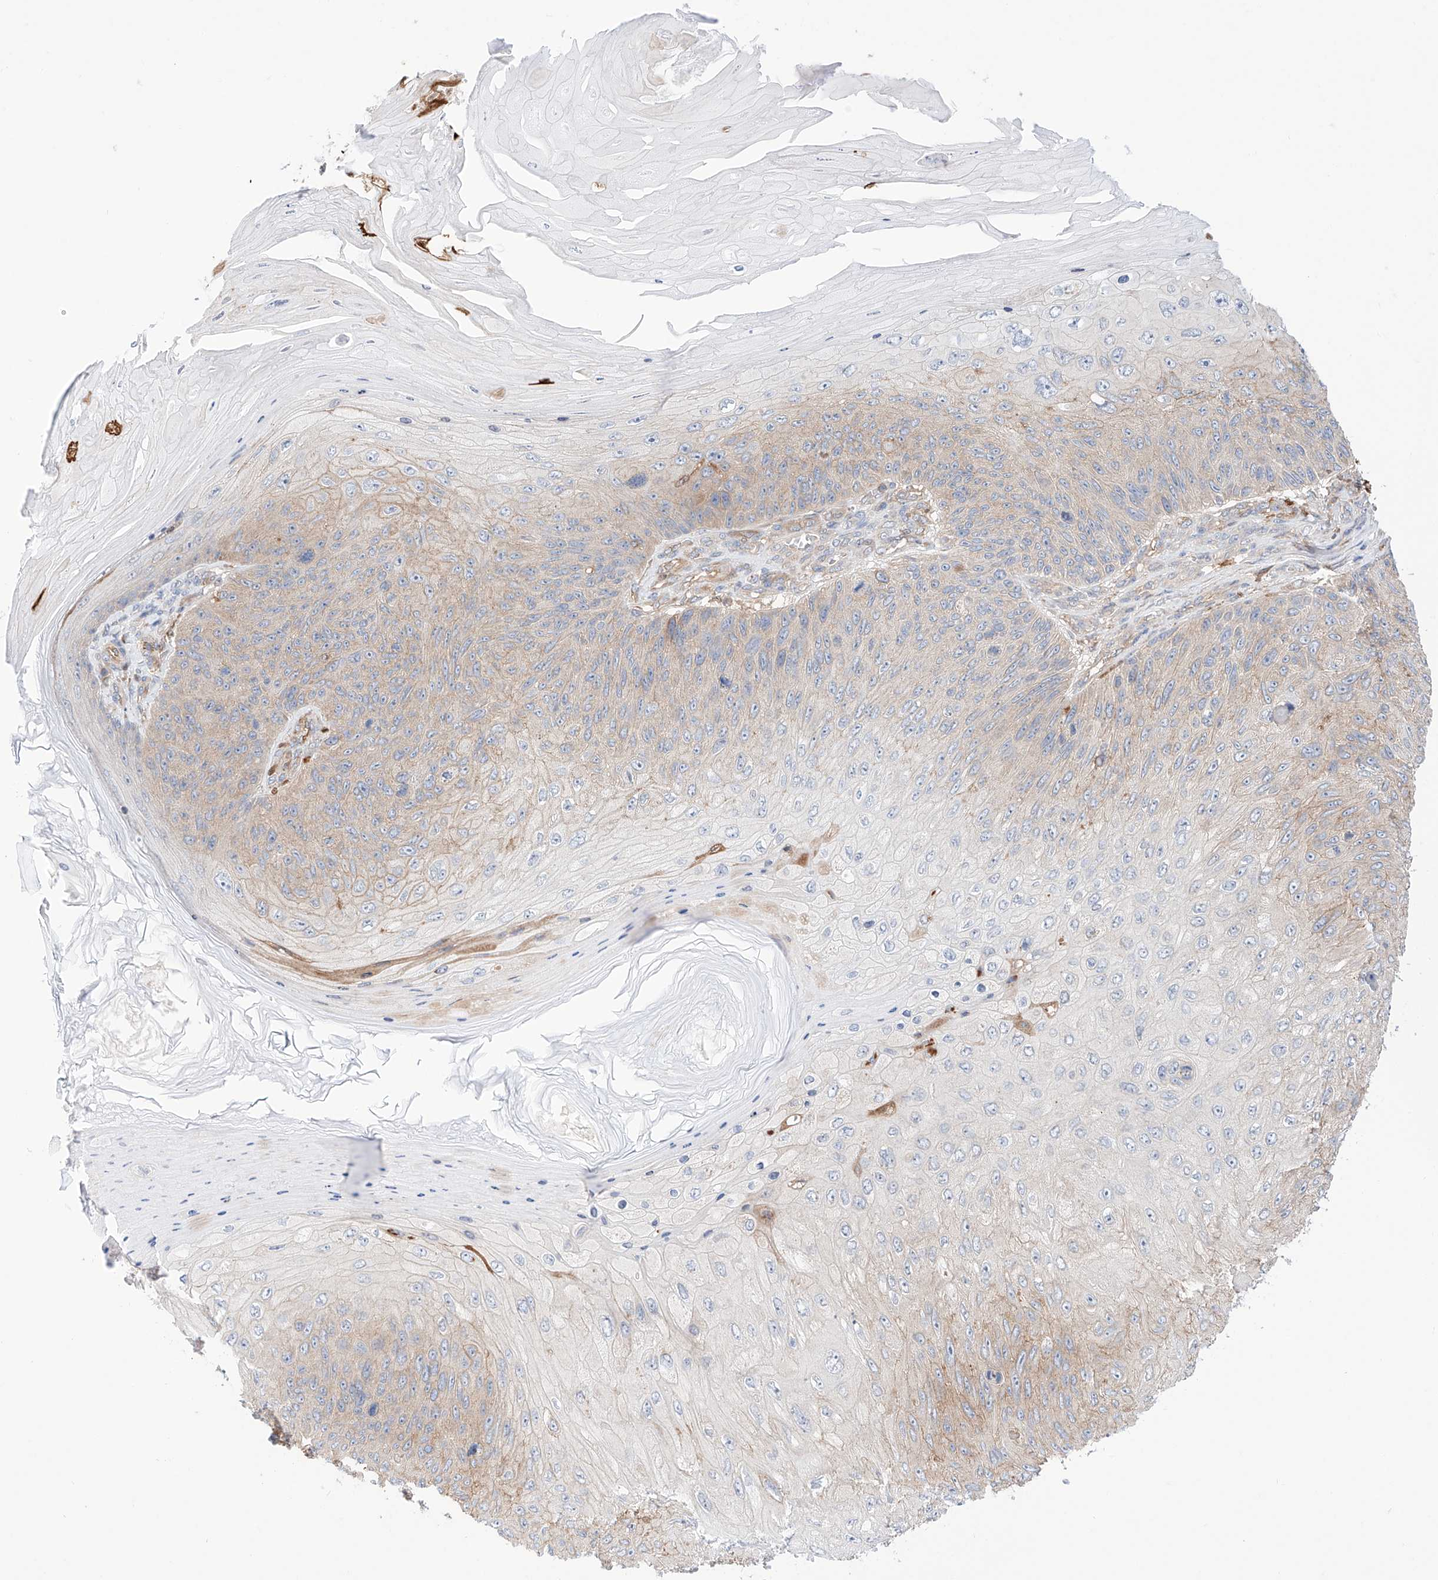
{"staining": {"intensity": "moderate", "quantity": "<25%", "location": "cytoplasmic/membranous"}, "tissue": "skin cancer", "cell_type": "Tumor cells", "image_type": "cancer", "snomed": [{"axis": "morphology", "description": "Squamous cell carcinoma, NOS"}, {"axis": "topography", "description": "Skin"}], "caption": "Tumor cells show moderate cytoplasmic/membranous expression in about <25% of cells in skin cancer (squamous cell carcinoma).", "gene": "PGGT1B", "patient": {"sex": "female", "age": 88}}